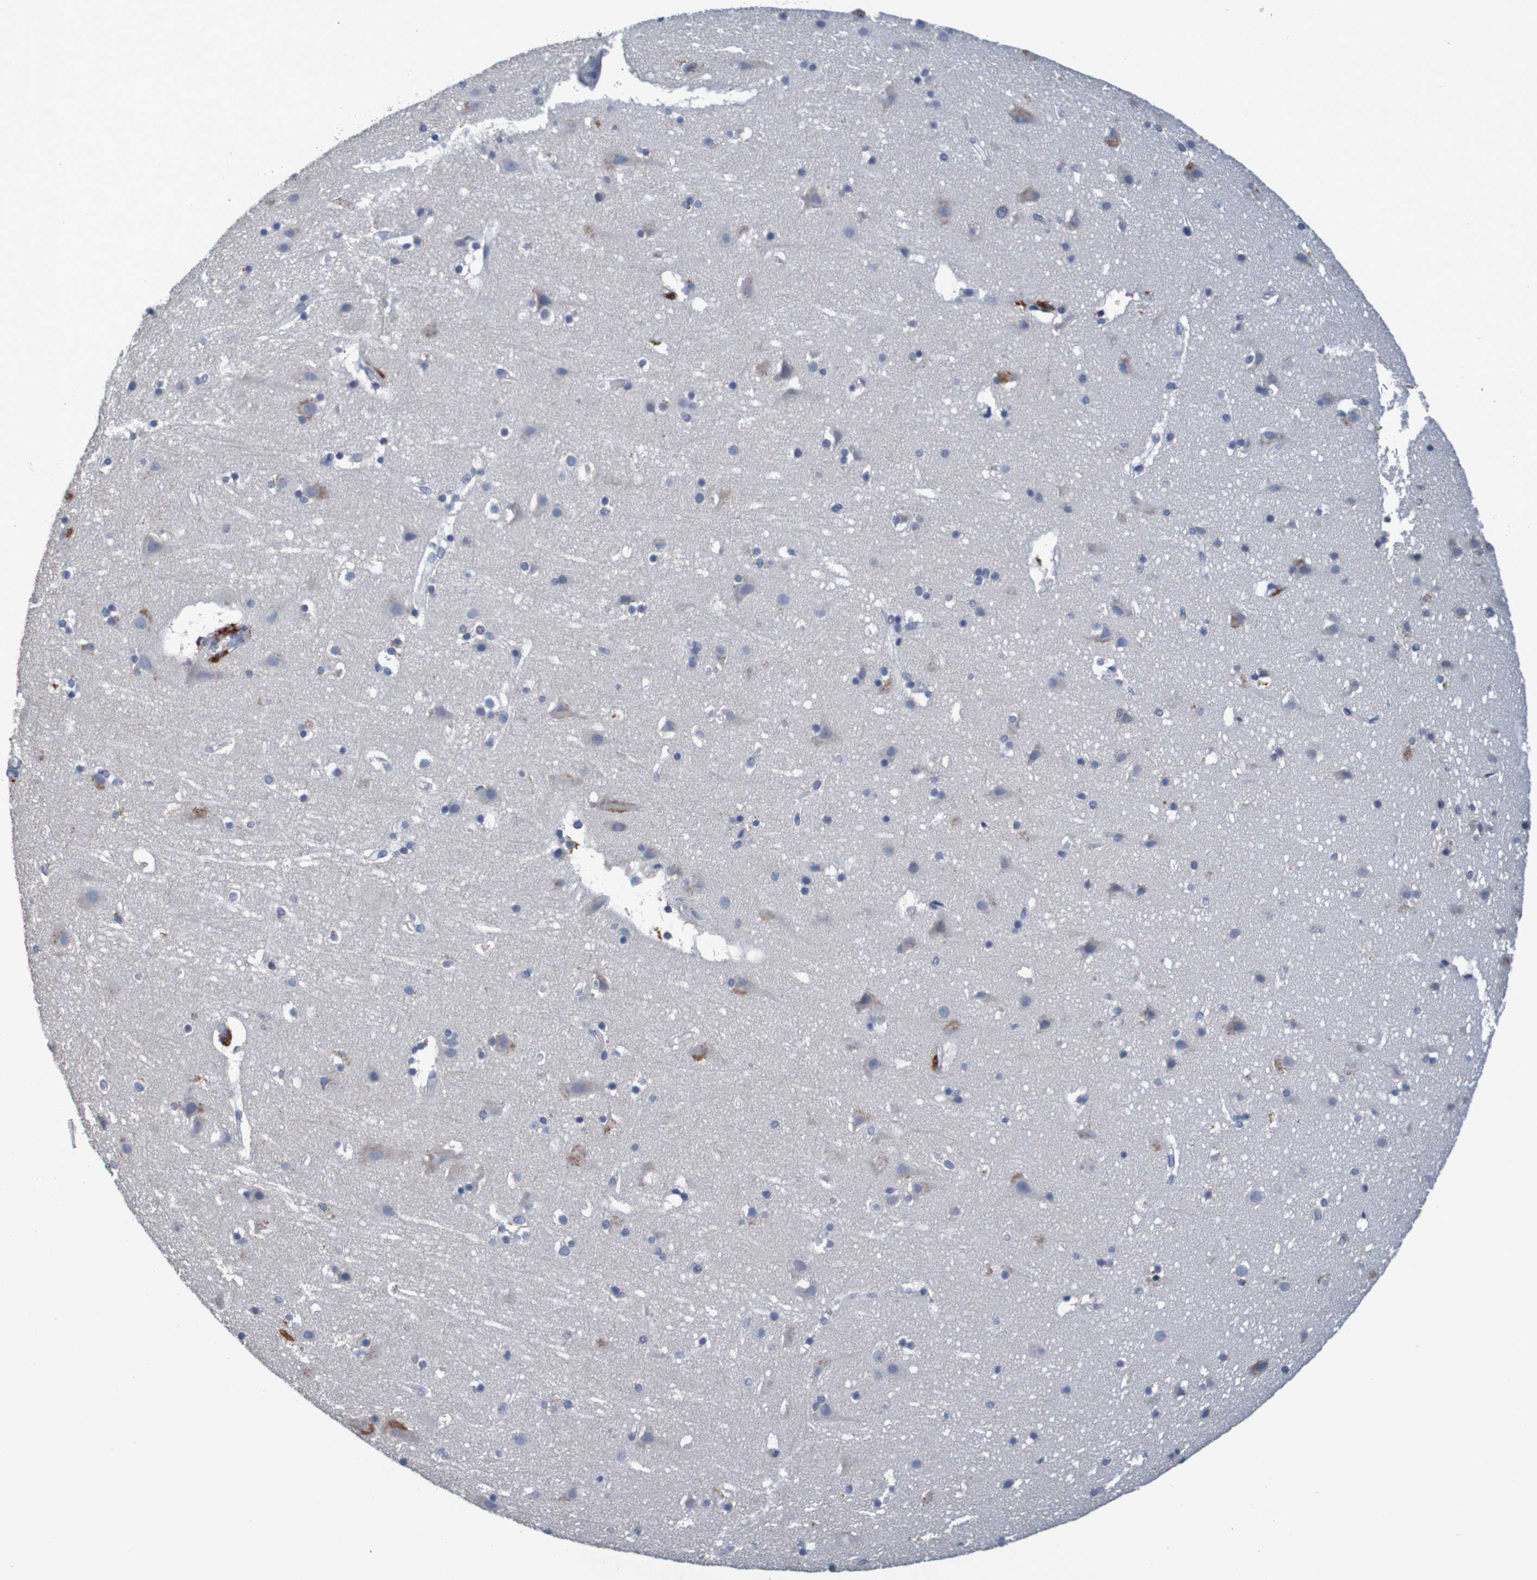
{"staining": {"intensity": "weak", "quantity": "25%-75%", "location": "cytoplasmic/membranous"}, "tissue": "cerebral cortex", "cell_type": "Endothelial cells", "image_type": "normal", "snomed": [{"axis": "morphology", "description": "Normal tissue, NOS"}, {"axis": "topography", "description": "Cerebral cortex"}], "caption": "Endothelial cells exhibit low levels of weak cytoplasmic/membranous expression in approximately 25%-75% of cells in normal human cerebral cortex. (DAB (3,3'-diaminobenzidine) = brown stain, brightfield microscopy at high magnification).", "gene": "LTA", "patient": {"sex": "male", "age": 45}}